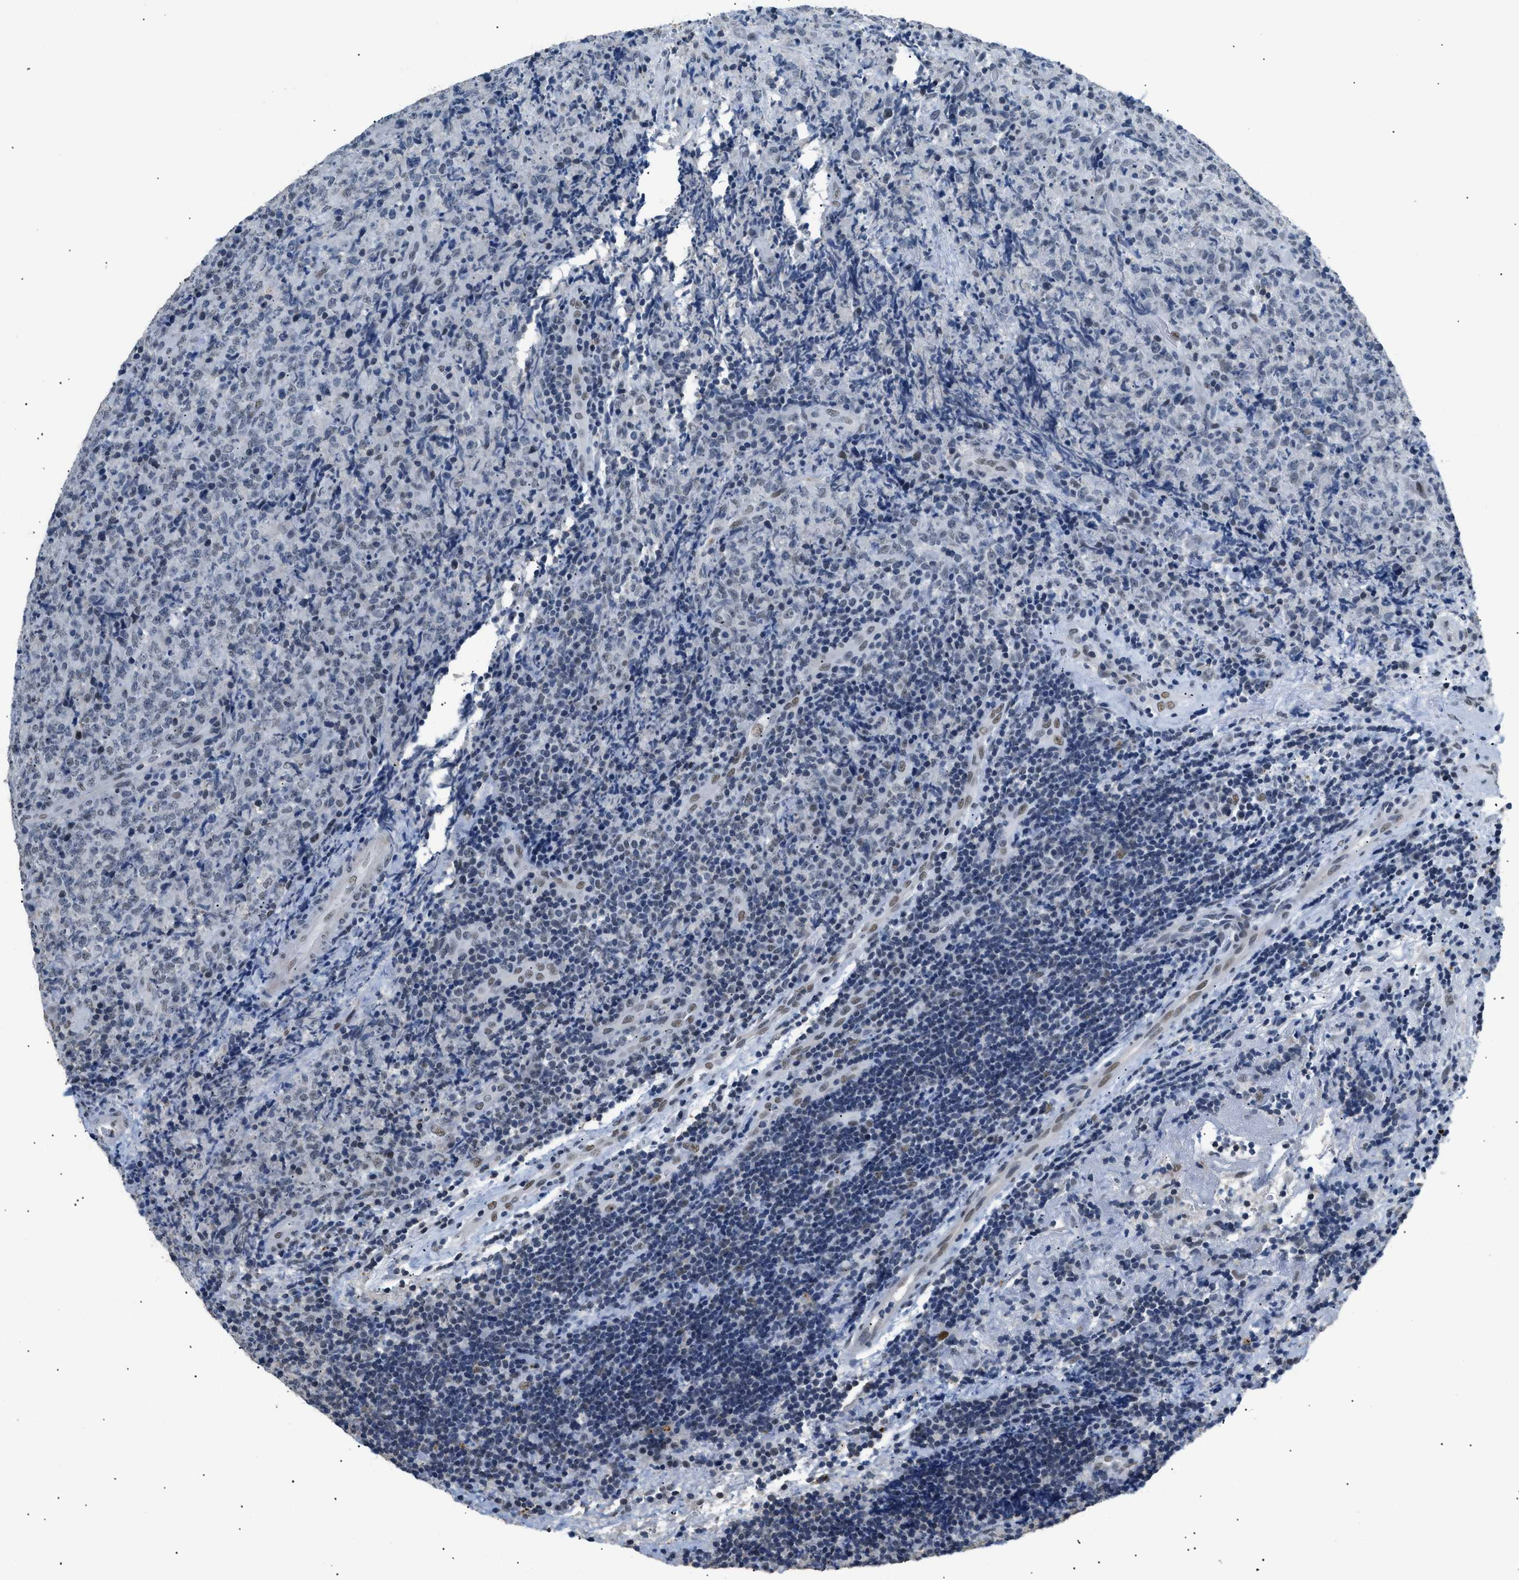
{"staining": {"intensity": "weak", "quantity": "<25%", "location": "nuclear"}, "tissue": "lymphoma", "cell_type": "Tumor cells", "image_type": "cancer", "snomed": [{"axis": "morphology", "description": "Malignant lymphoma, non-Hodgkin's type, High grade"}, {"axis": "topography", "description": "Tonsil"}], "caption": "DAB immunohistochemical staining of human lymphoma reveals no significant positivity in tumor cells.", "gene": "KCNC3", "patient": {"sex": "female", "age": 36}}